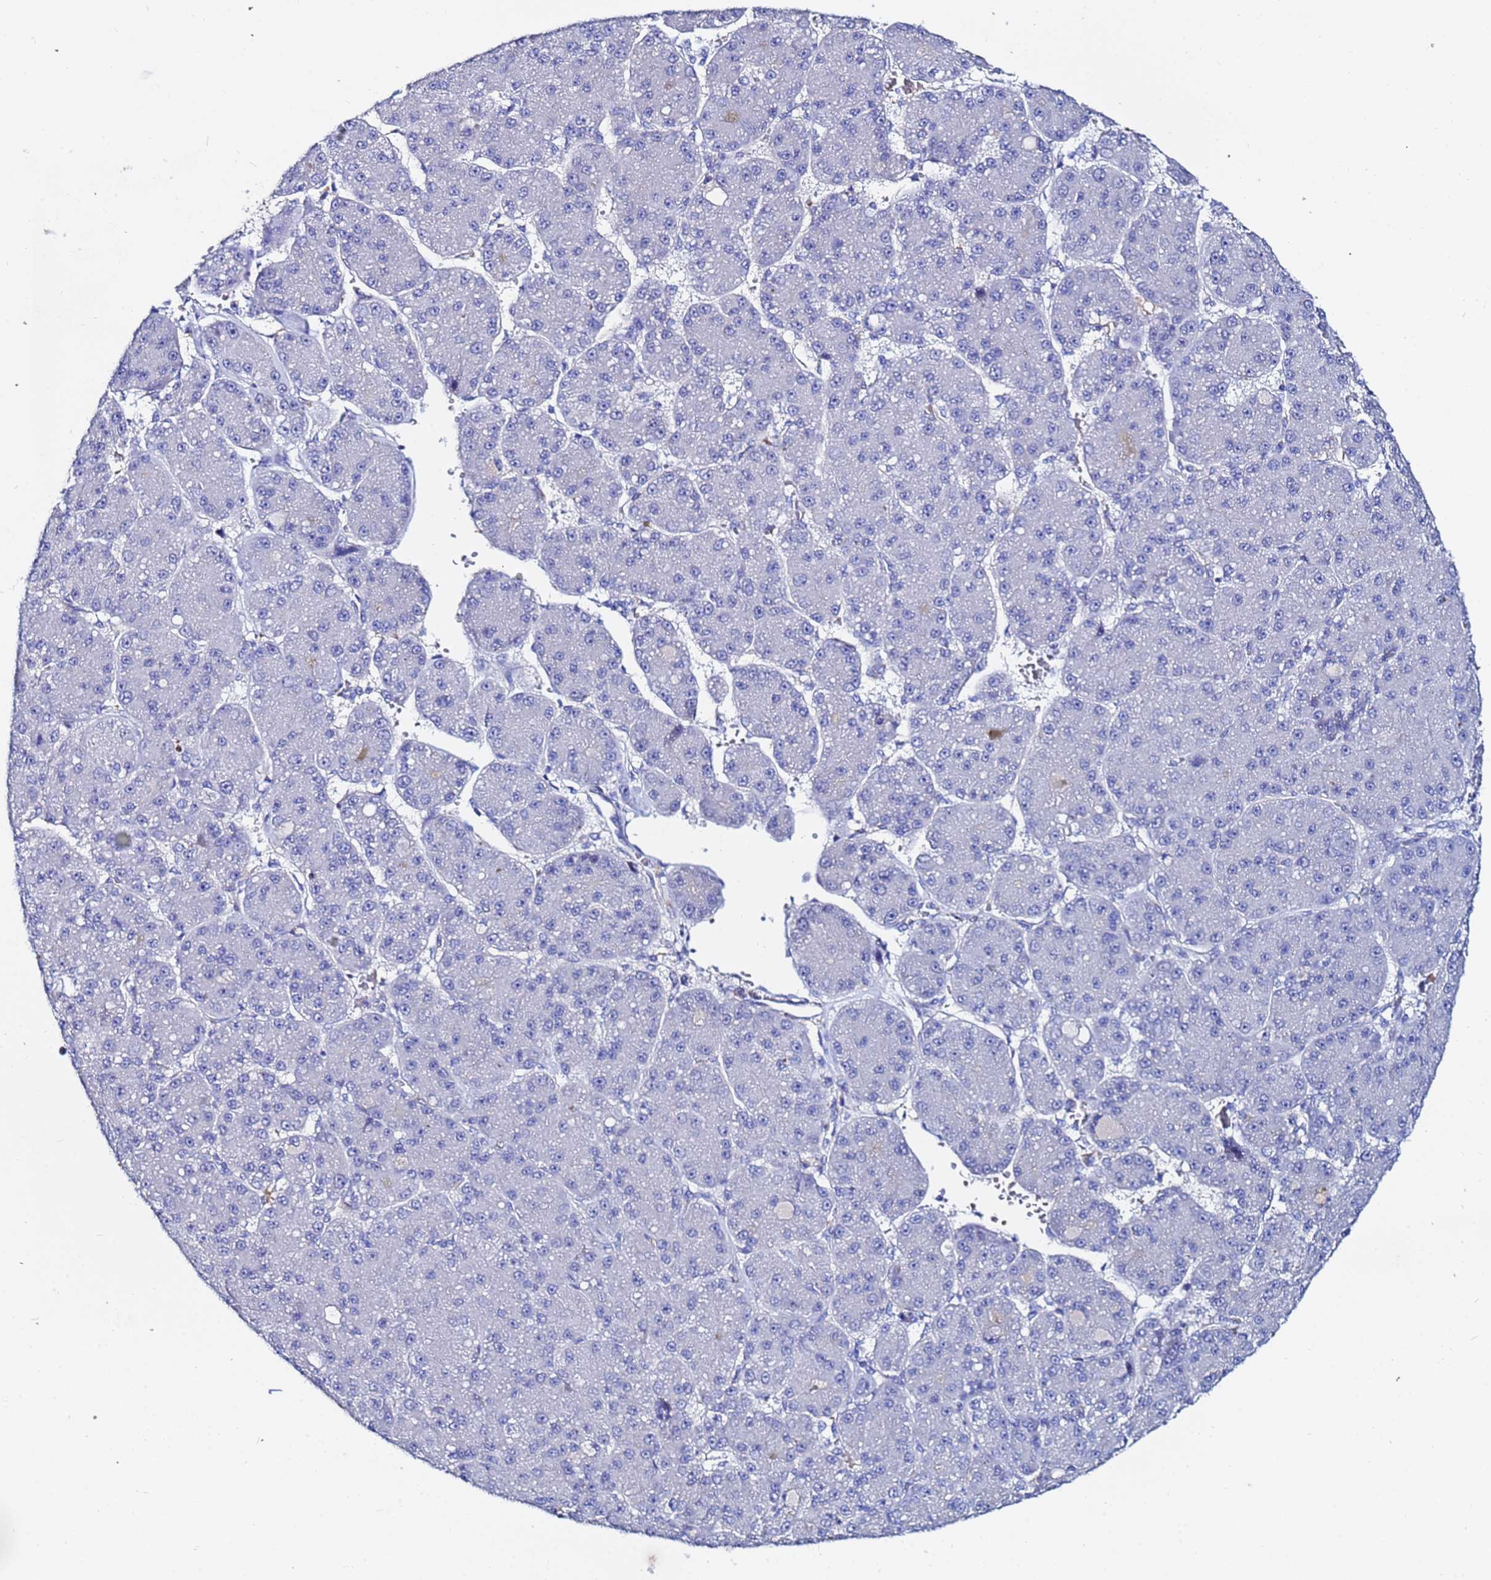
{"staining": {"intensity": "negative", "quantity": "none", "location": "none"}, "tissue": "liver cancer", "cell_type": "Tumor cells", "image_type": "cancer", "snomed": [{"axis": "morphology", "description": "Carcinoma, Hepatocellular, NOS"}, {"axis": "topography", "description": "Liver"}], "caption": "IHC of liver cancer (hepatocellular carcinoma) shows no staining in tumor cells.", "gene": "ZNF26", "patient": {"sex": "male", "age": 67}}